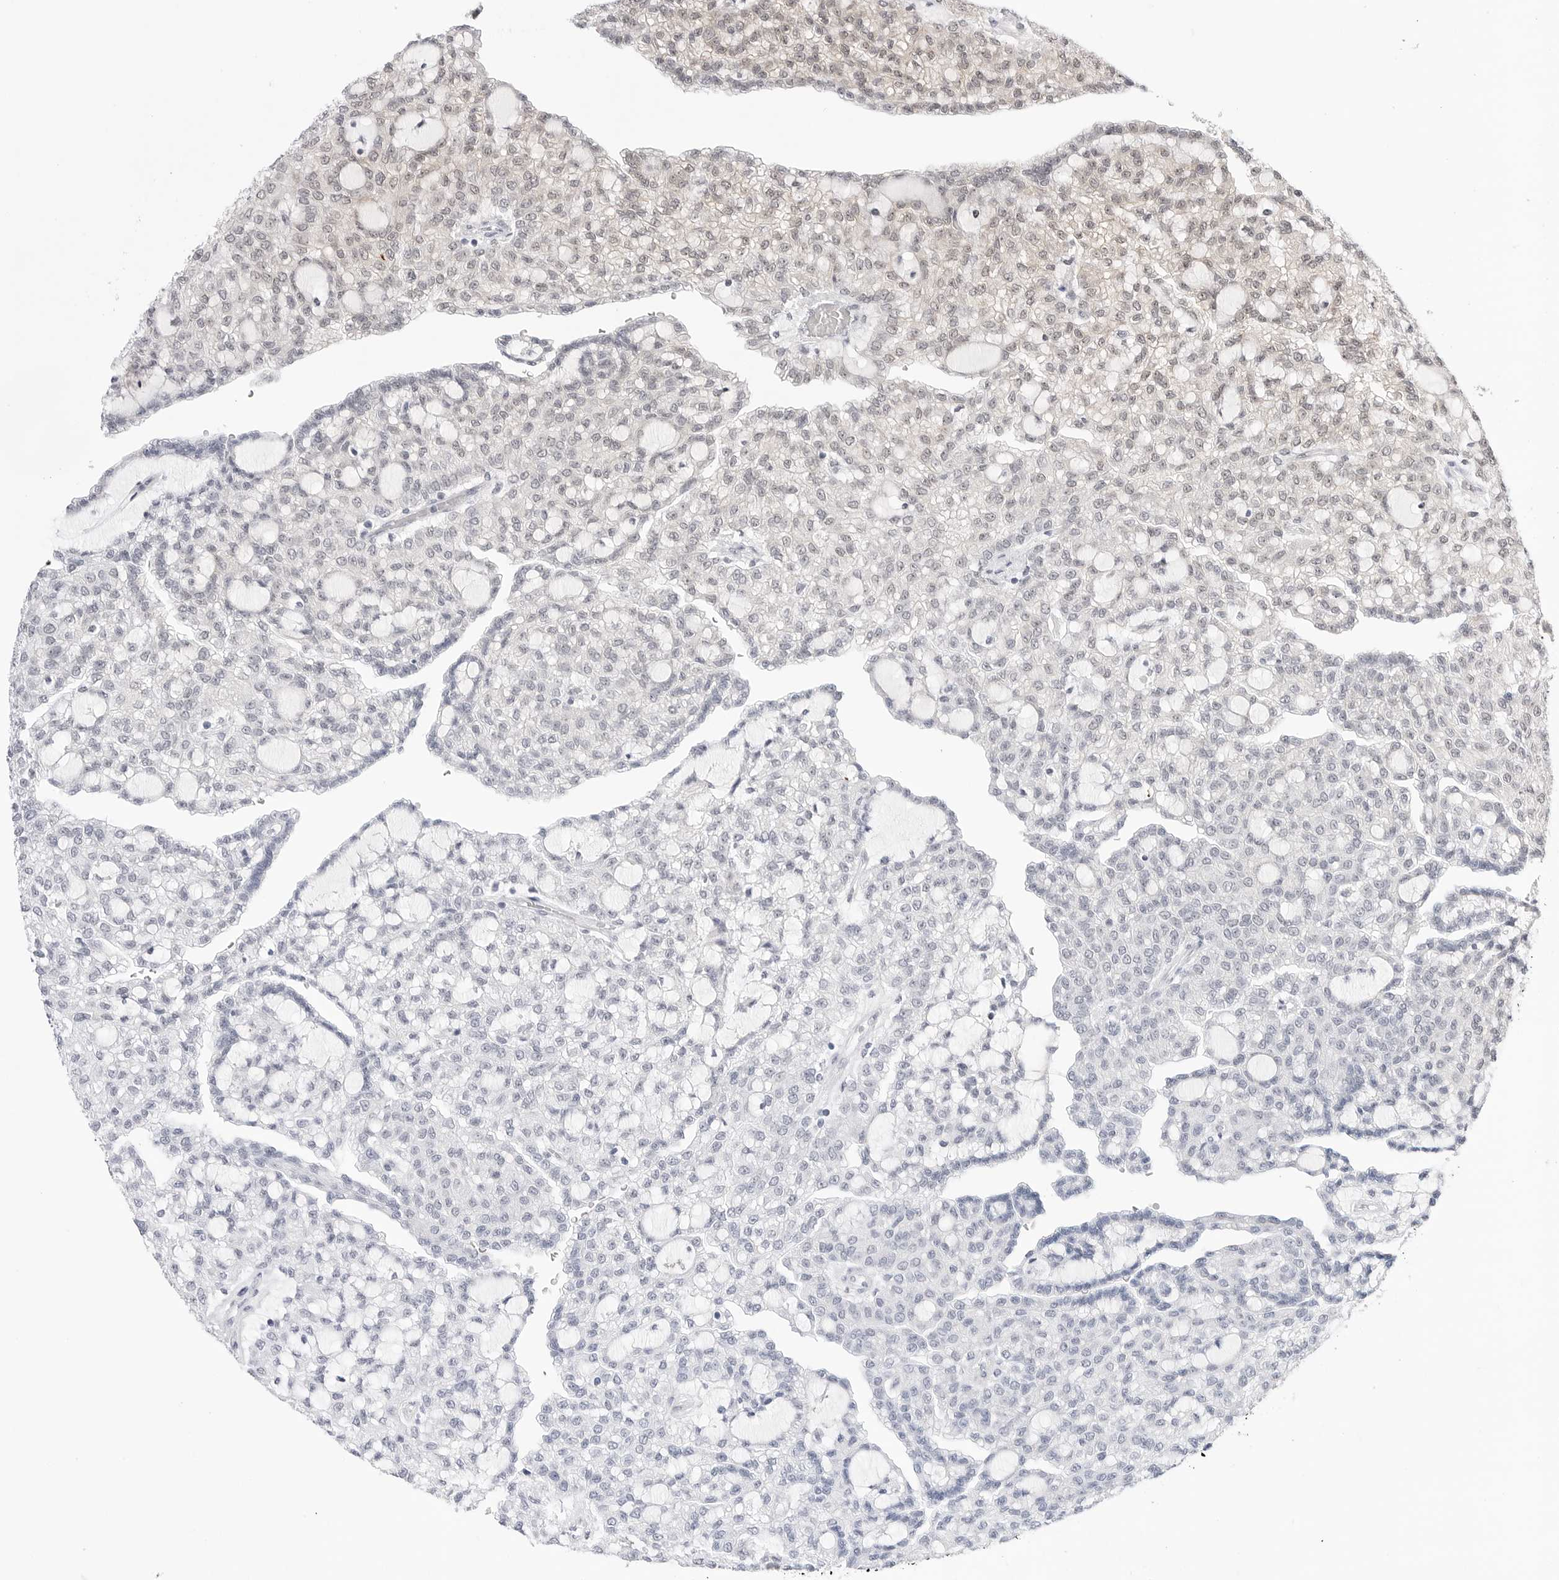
{"staining": {"intensity": "weak", "quantity": "<25%", "location": "cytoplasmic/membranous,nuclear"}, "tissue": "renal cancer", "cell_type": "Tumor cells", "image_type": "cancer", "snomed": [{"axis": "morphology", "description": "Adenocarcinoma, NOS"}, {"axis": "topography", "description": "Kidney"}], "caption": "This is an IHC histopathology image of human adenocarcinoma (renal). There is no positivity in tumor cells.", "gene": "C1orf162", "patient": {"sex": "male", "age": 63}}